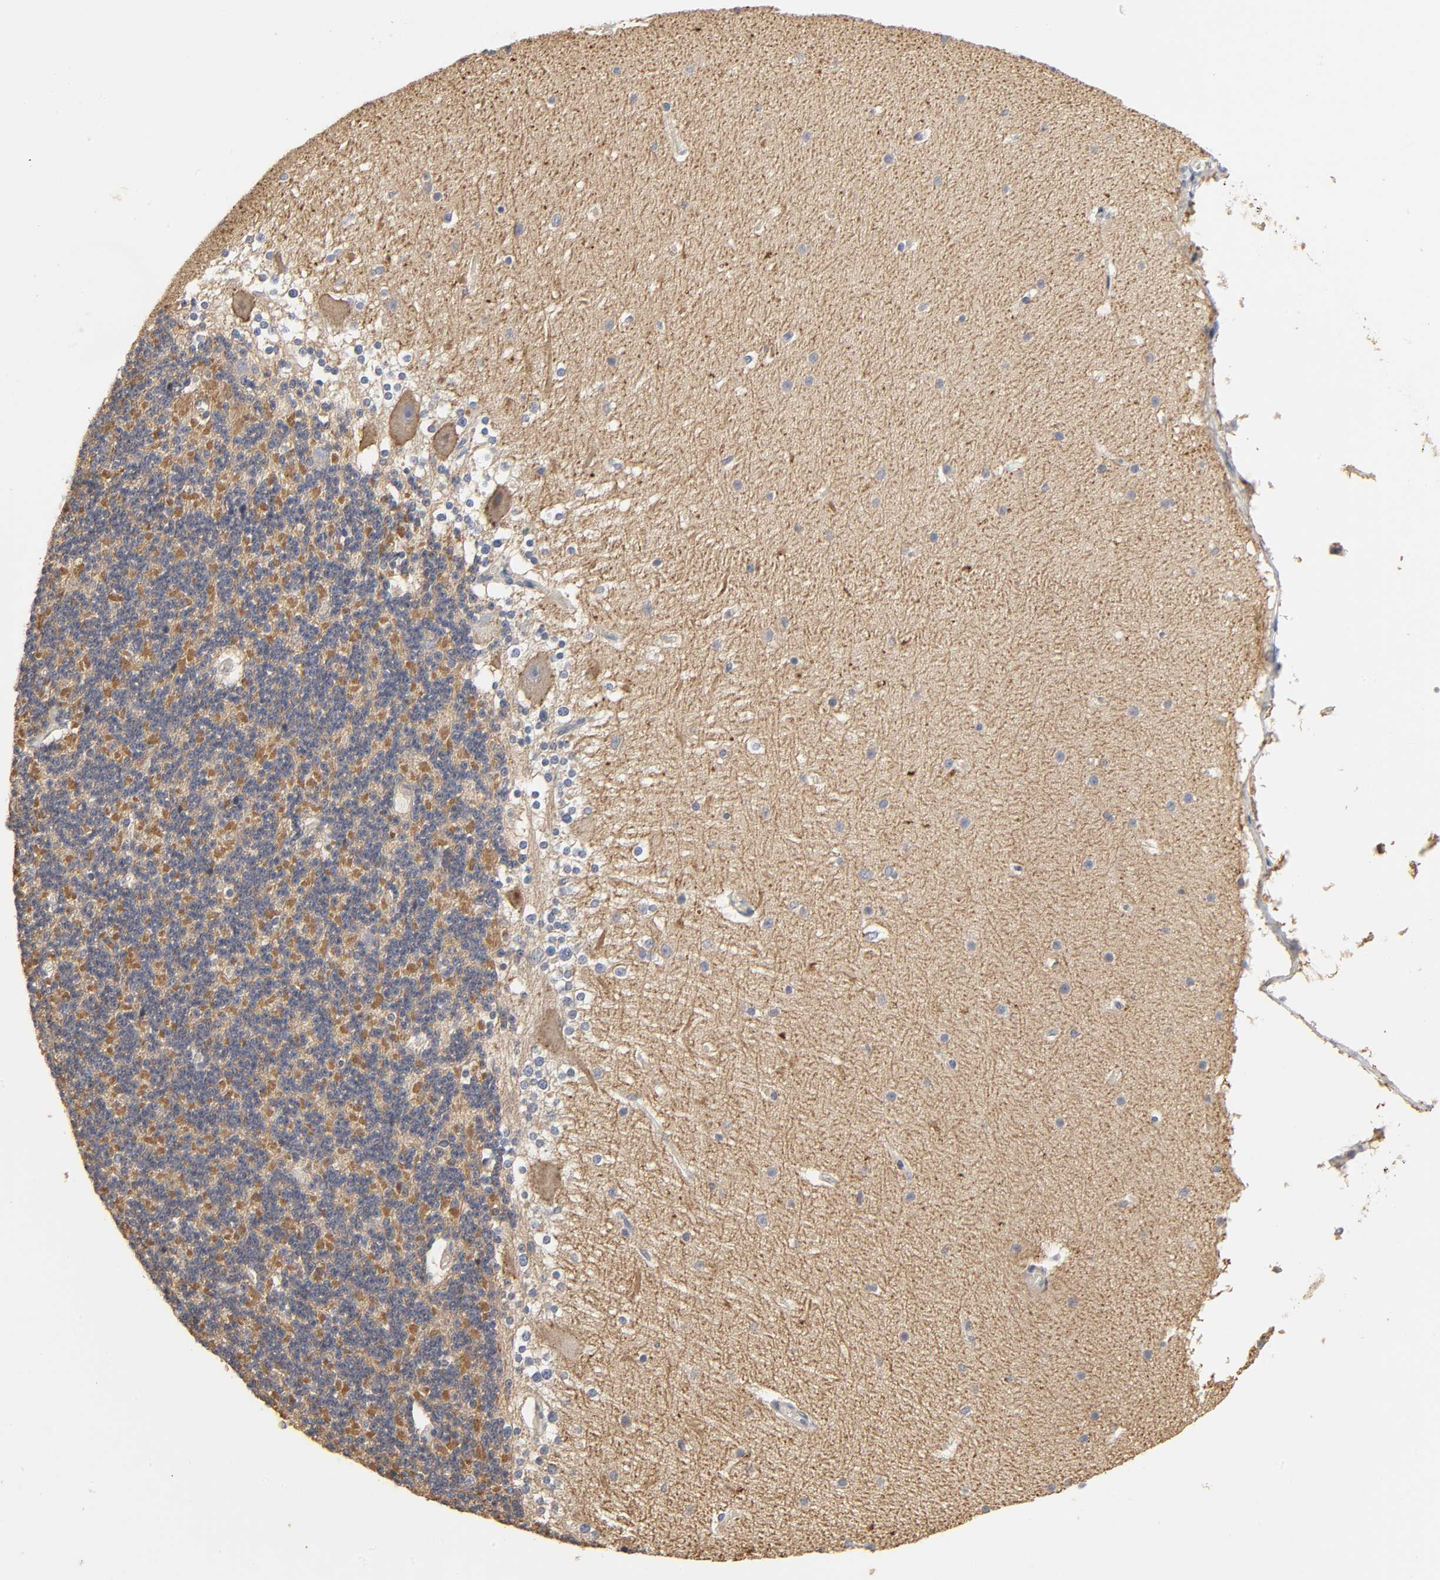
{"staining": {"intensity": "moderate", "quantity": "25%-75%", "location": "cytoplasmic/membranous"}, "tissue": "cerebellum", "cell_type": "Cells in granular layer", "image_type": "normal", "snomed": [{"axis": "morphology", "description": "Normal tissue, NOS"}, {"axis": "topography", "description": "Cerebellum"}], "caption": "Immunohistochemical staining of normal cerebellum reveals 25%-75% levels of moderate cytoplasmic/membranous protein staining in approximately 25%-75% of cells in granular layer.", "gene": "SLC10A2", "patient": {"sex": "female", "age": 19}}